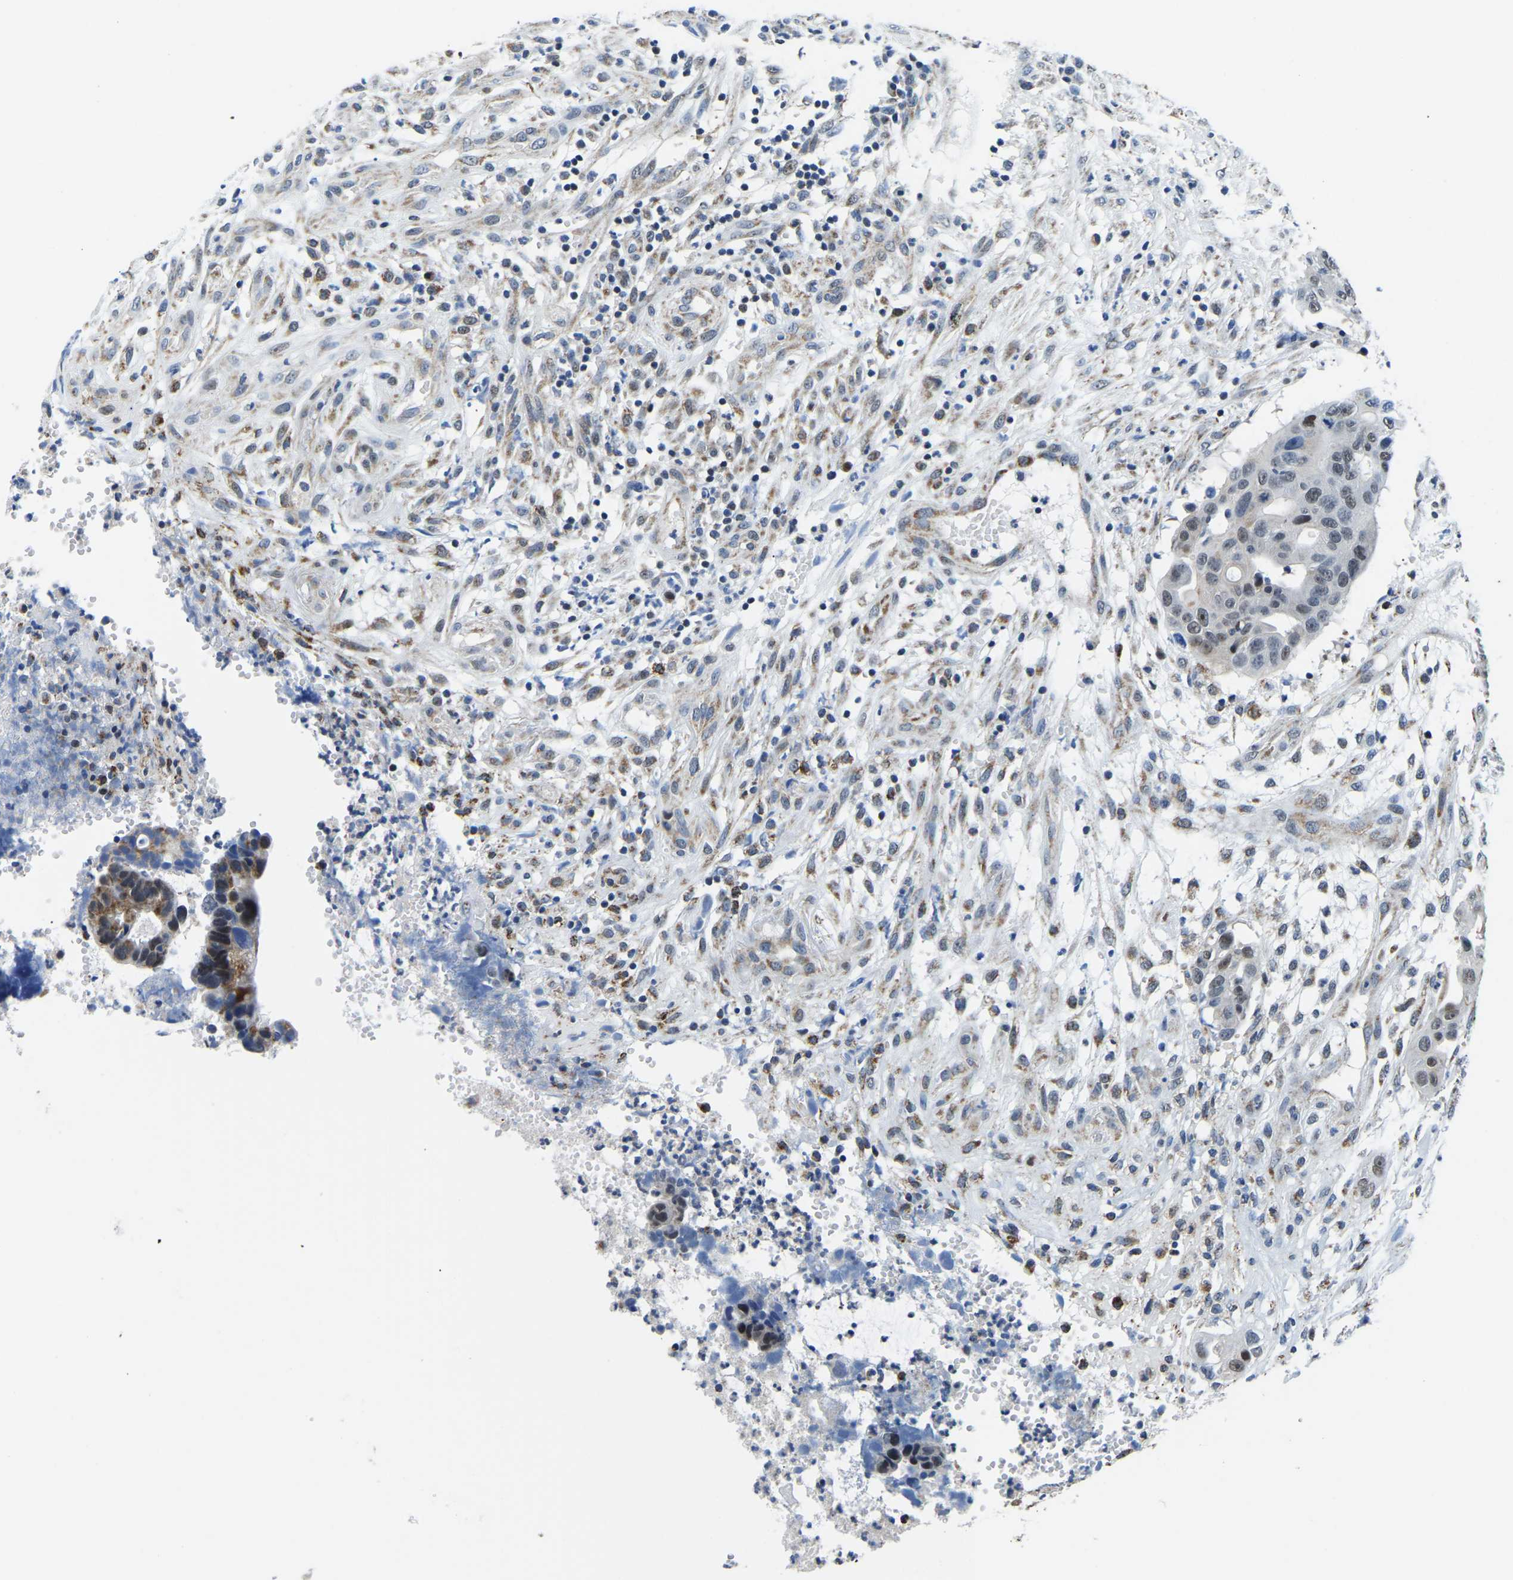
{"staining": {"intensity": "moderate", "quantity": "25%-75%", "location": "cytoplasmic/membranous,nuclear"}, "tissue": "colorectal cancer", "cell_type": "Tumor cells", "image_type": "cancer", "snomed": [{"axis": "morphology", "description": "Adenocarcinoma, NOS"}, {"axis": "topography", "description": "Colon"}], "caption": "A medium amount of moderate cytoplasmic/membranous and nuclear positivity is seen in approximately 25%-75% of tumor cells in colorectal cancer (adenocarcinoma) tissue. Immunohistochemistry (ihc) stains the protein of interest in brown and the nuclei are stained blue.", "gene": "BNIP3L", "patient": {"sex": "female", "age": 57}}